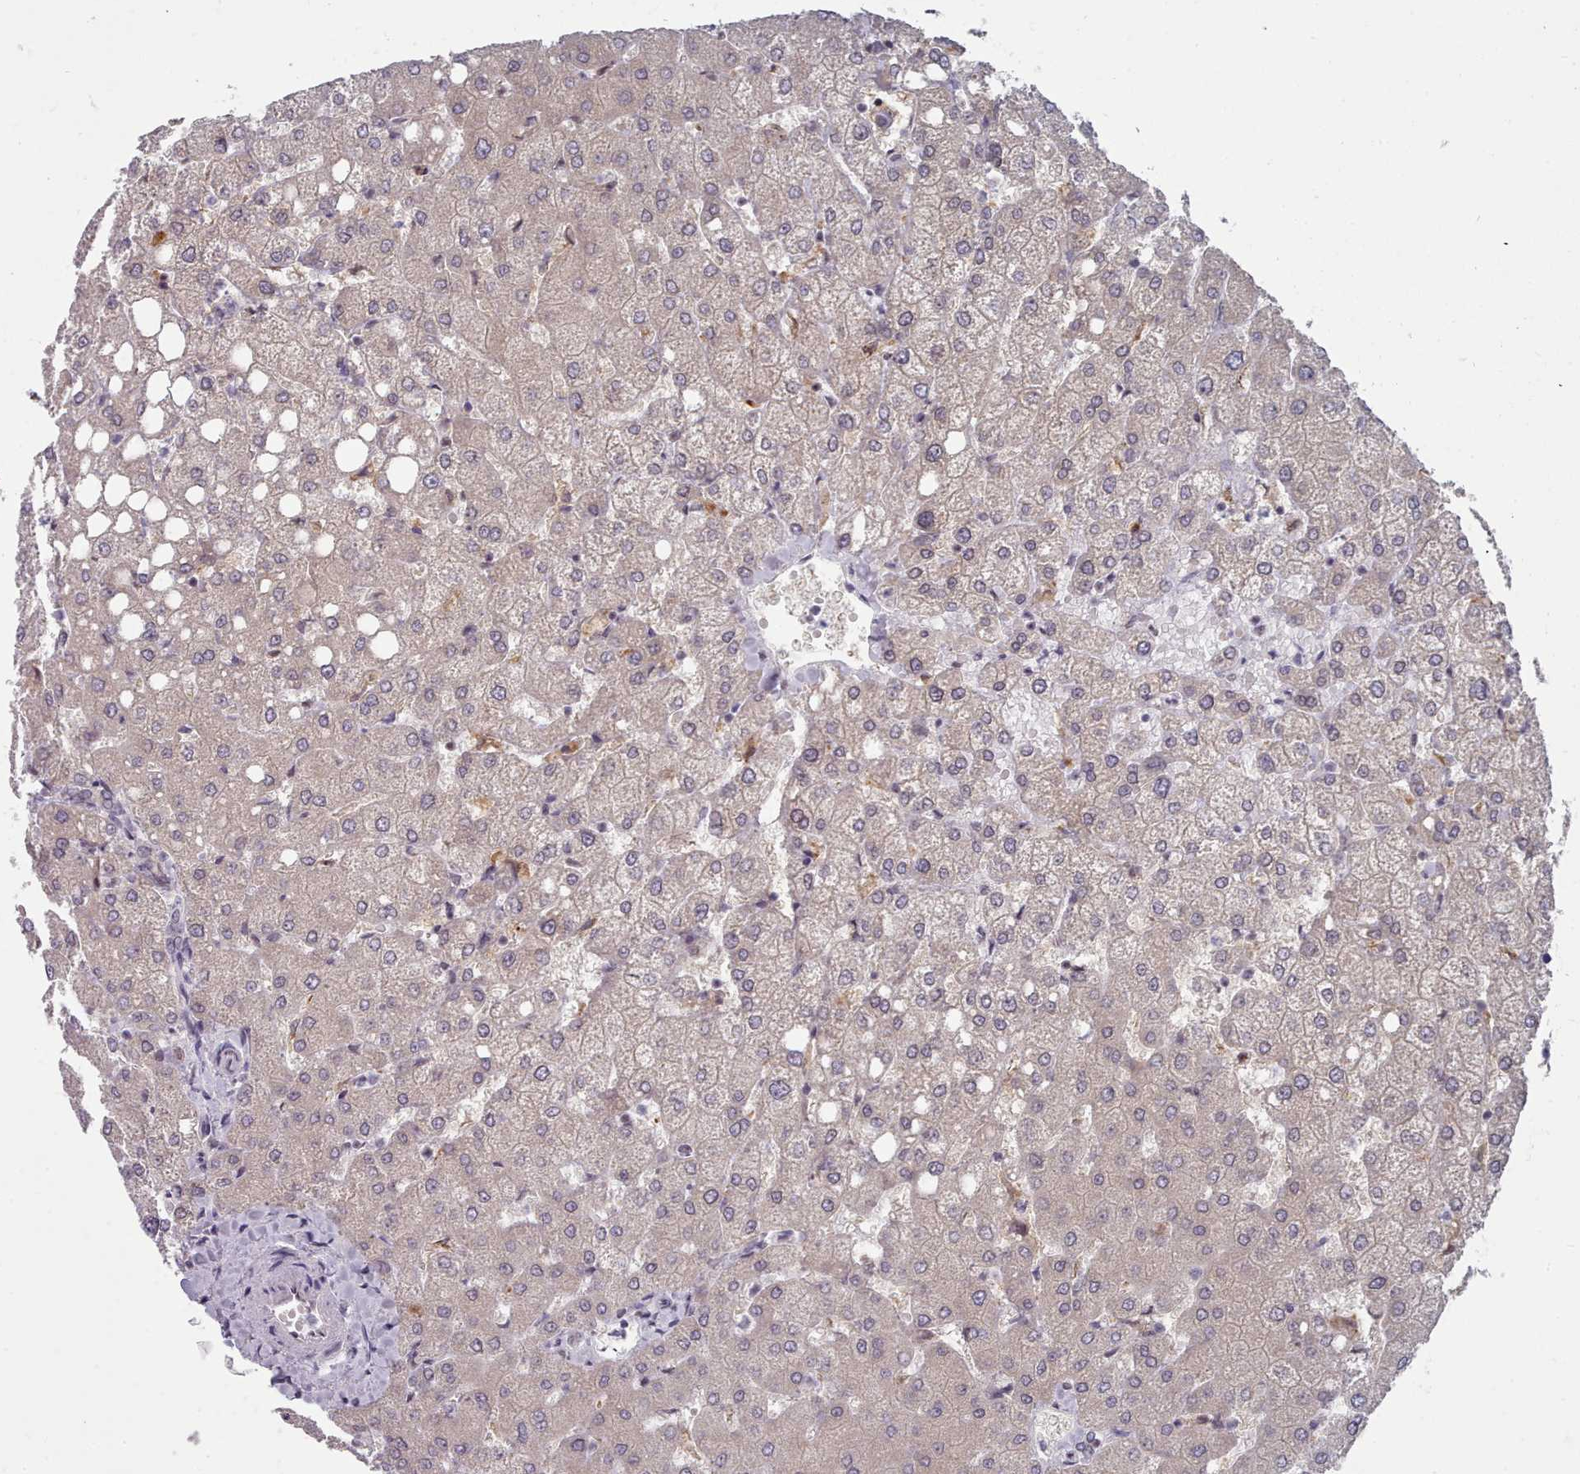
{"staining": {"intensity": "negative", "quantity": "none", "location": "none"}, "tissue": "liver", "cell_type": "Cholangiocytes", "image_type": "normal", "snomed": [{"axis": "morphology", "description": "Normal tissue, NOS"}, {"axis": "topography", "description": "Liver"}], "caption": "The immunohistochemistry micrograph has no significant staining in cholangiocytes of liver. Nuclei are stained in blue.", "gene": "GINS1", "patient": {"sex": "female", "age": 54}}